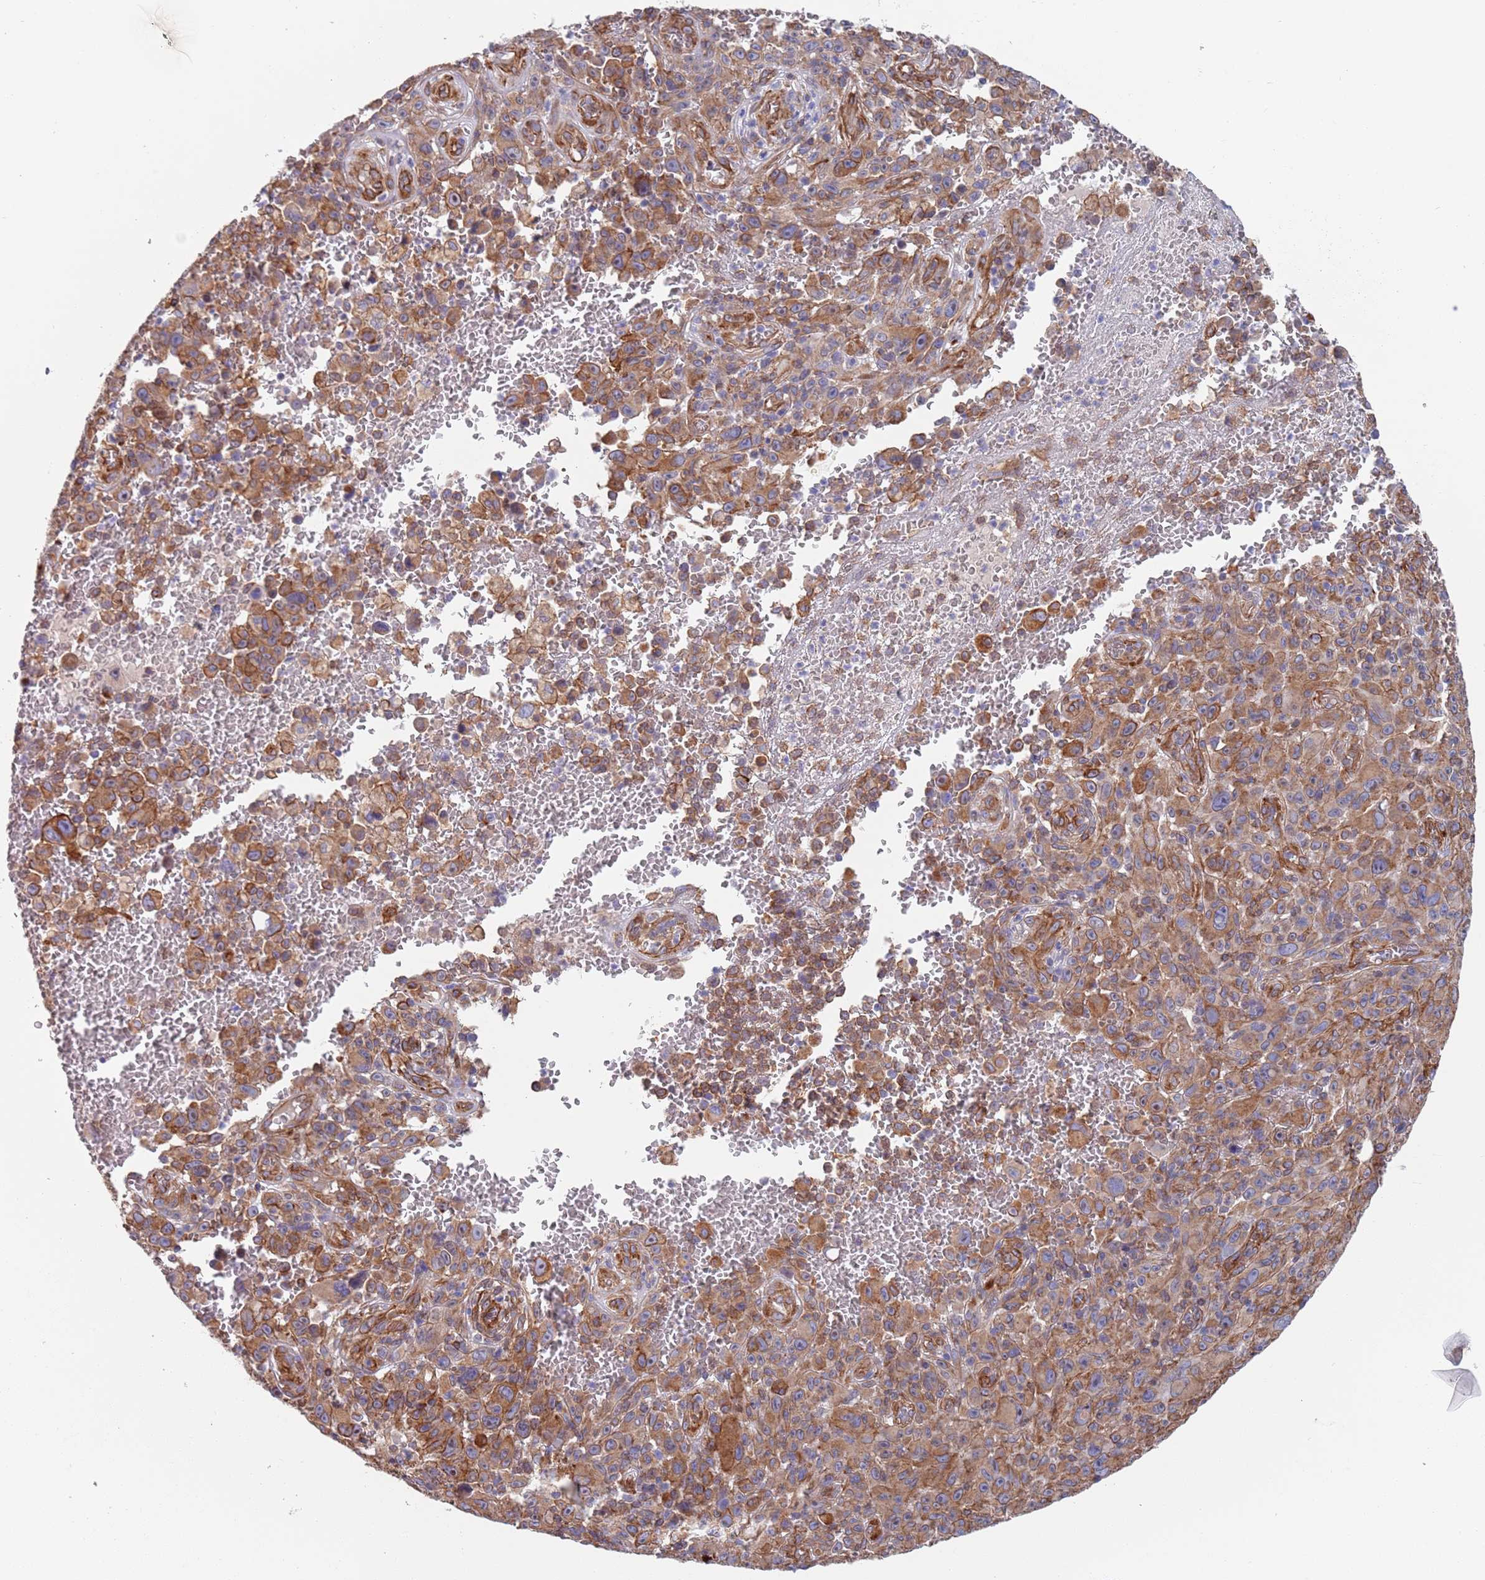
{"staining": {"intensity": "moderate", "quantity": ">75%", "location": "cytoplasmic/membranous"}, "tissue": "melanoma", "cell_type": "Tumor cells", "image_type": "cancer", "snomed": [{"axis": "morphology", "description": "Malignant melanoma, NOS"}, {"axis": "topography", "description": "Skin"}], "caption": "Melanoma stained with immunohistochemistry (IHC) shows moderate cytoplasmic/membranous positivity in approximately >75% of tumor cells. (Brightfield microscopy of DAB IHC at high magnification).", "gene": "JAKMIP2", "patient": {"sex": "female", "age": 82}}